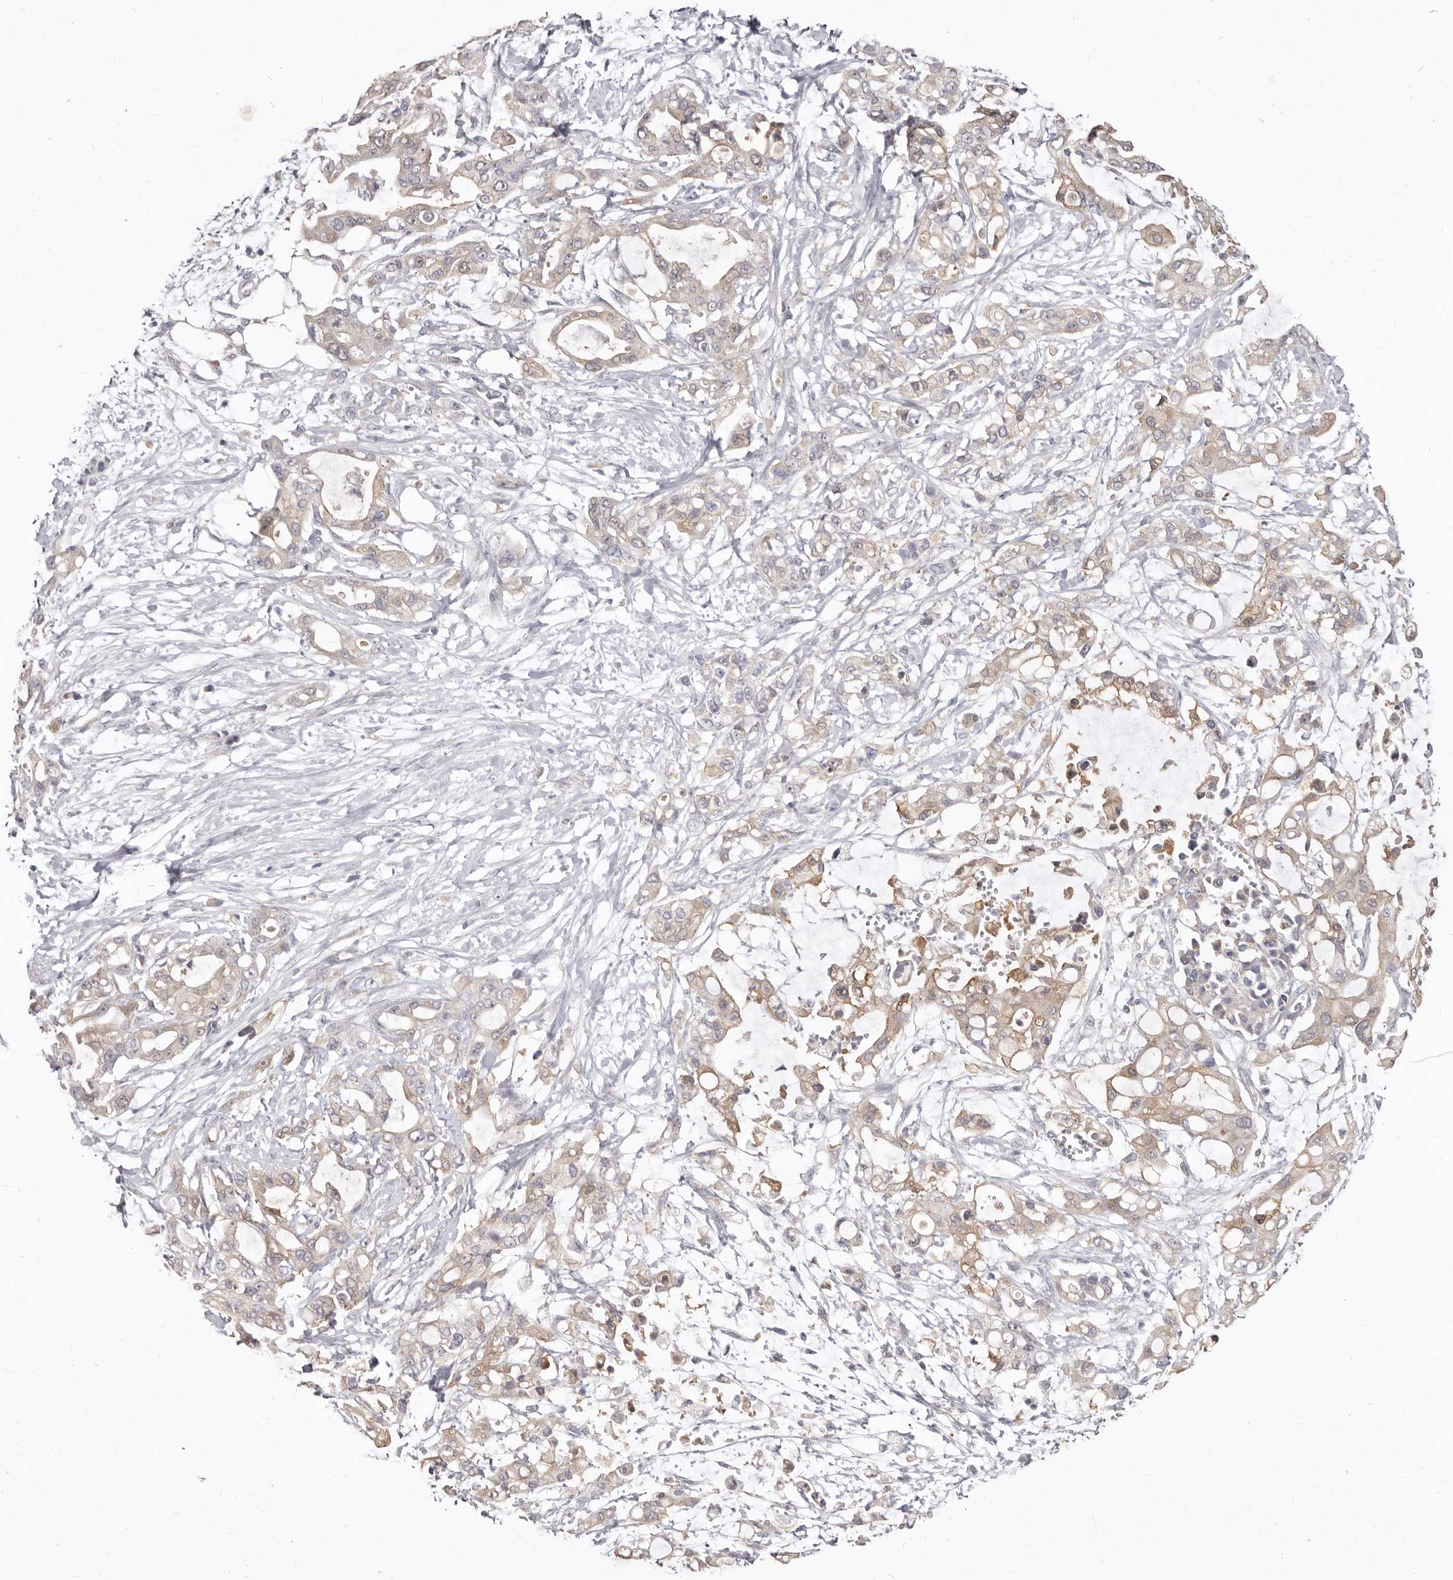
{"staining": {"intensity": "weak", "quantity": ">75%", "location": "cytoplasmic/membranous"}, "tissue": "pancreatic cancer", "cell_type": "Tumor cells", "image_type": "cancer", "snomed": [{"axis": "morphology", "description": "Adenocarcinoma, NOS"}, {"axis": "topography", "description": "Pancreas"}], "caption": "Immunohistochemical staining of pancreatic cancer (adenocarcinoma) exhibits low levels of weak cytoplasmic/membranous staining in about >75% of tumor cells.", "gene": "FMO2", "patient": {"sex": "male", "age": 68}}